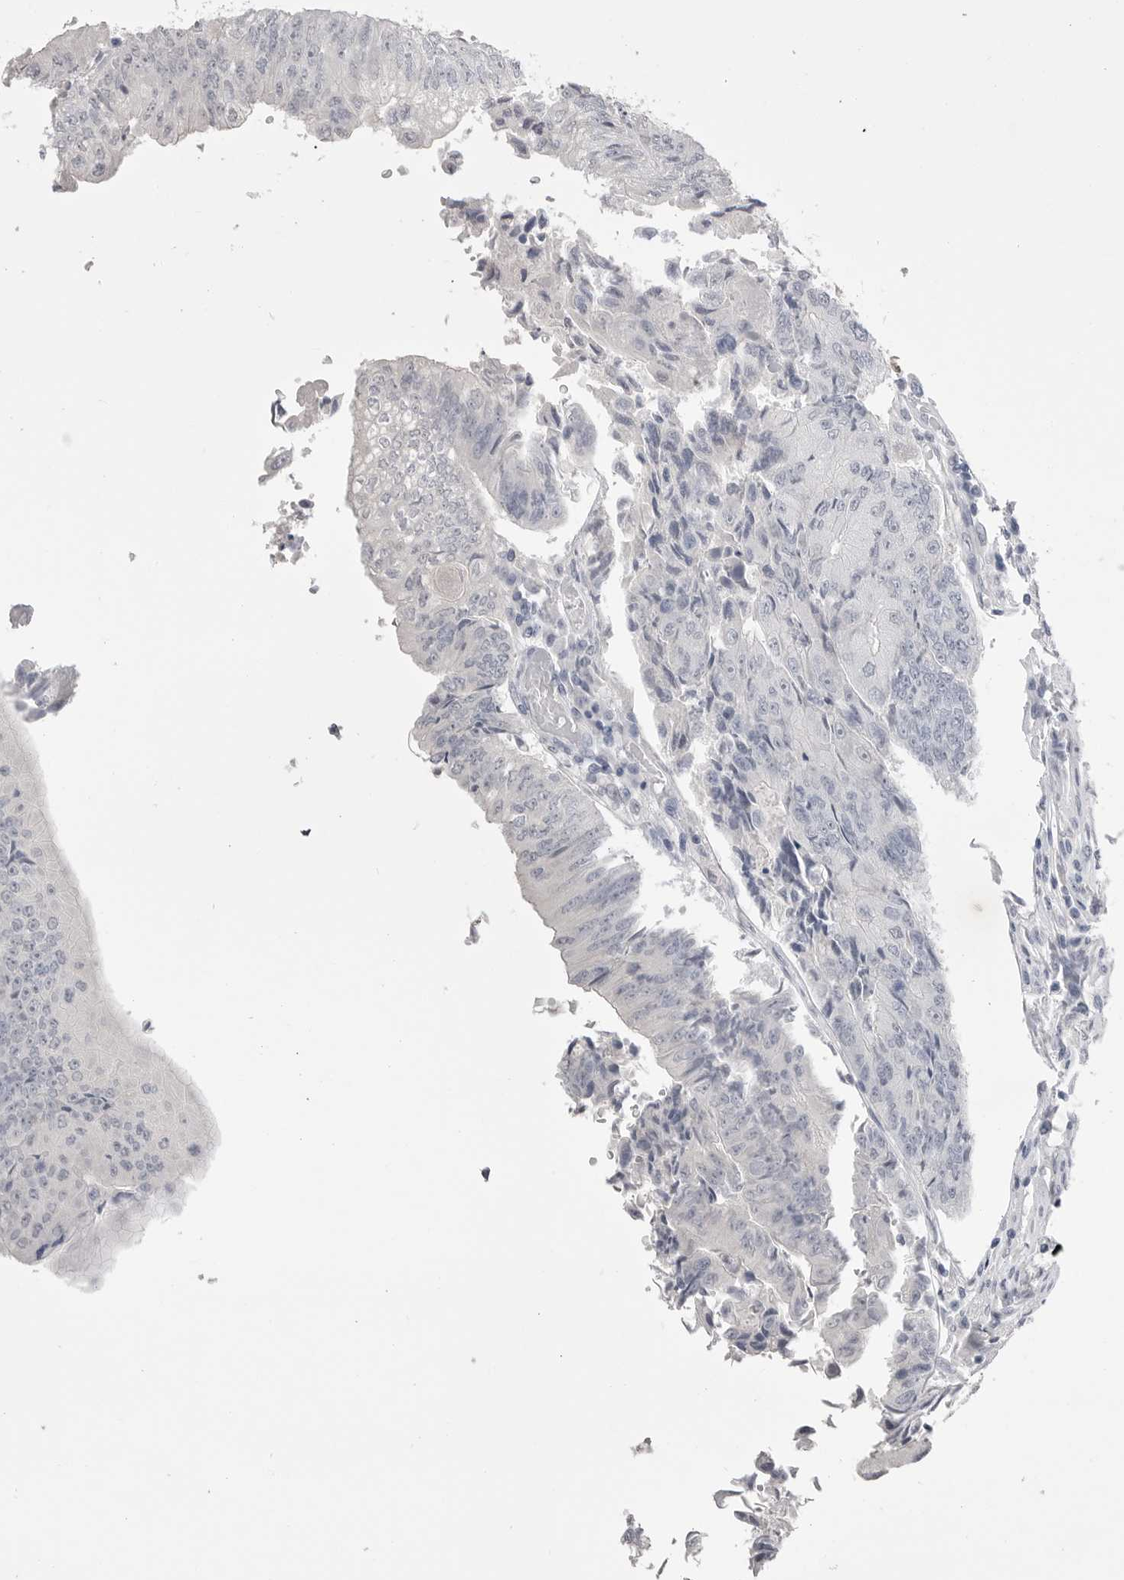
{"staining": {"intensity": "negative", "quantity": "none", "location": "none"}, "tissue": "colorectal cancer", "cell_type": "Tumor cells", "image_type": "cancer", "snomed": [{"axis": "morphology", "description": "Adenocarcinoma, NOS"}, {"axis": "topography", "description": "Colon"}], "caption": "A histopathology image of colorectal adenocarcinoma stained for a protein reveals no brown staining in tumor cells.", "gene": "CPB1", "patient": {"sex": "female", "age": 67}}